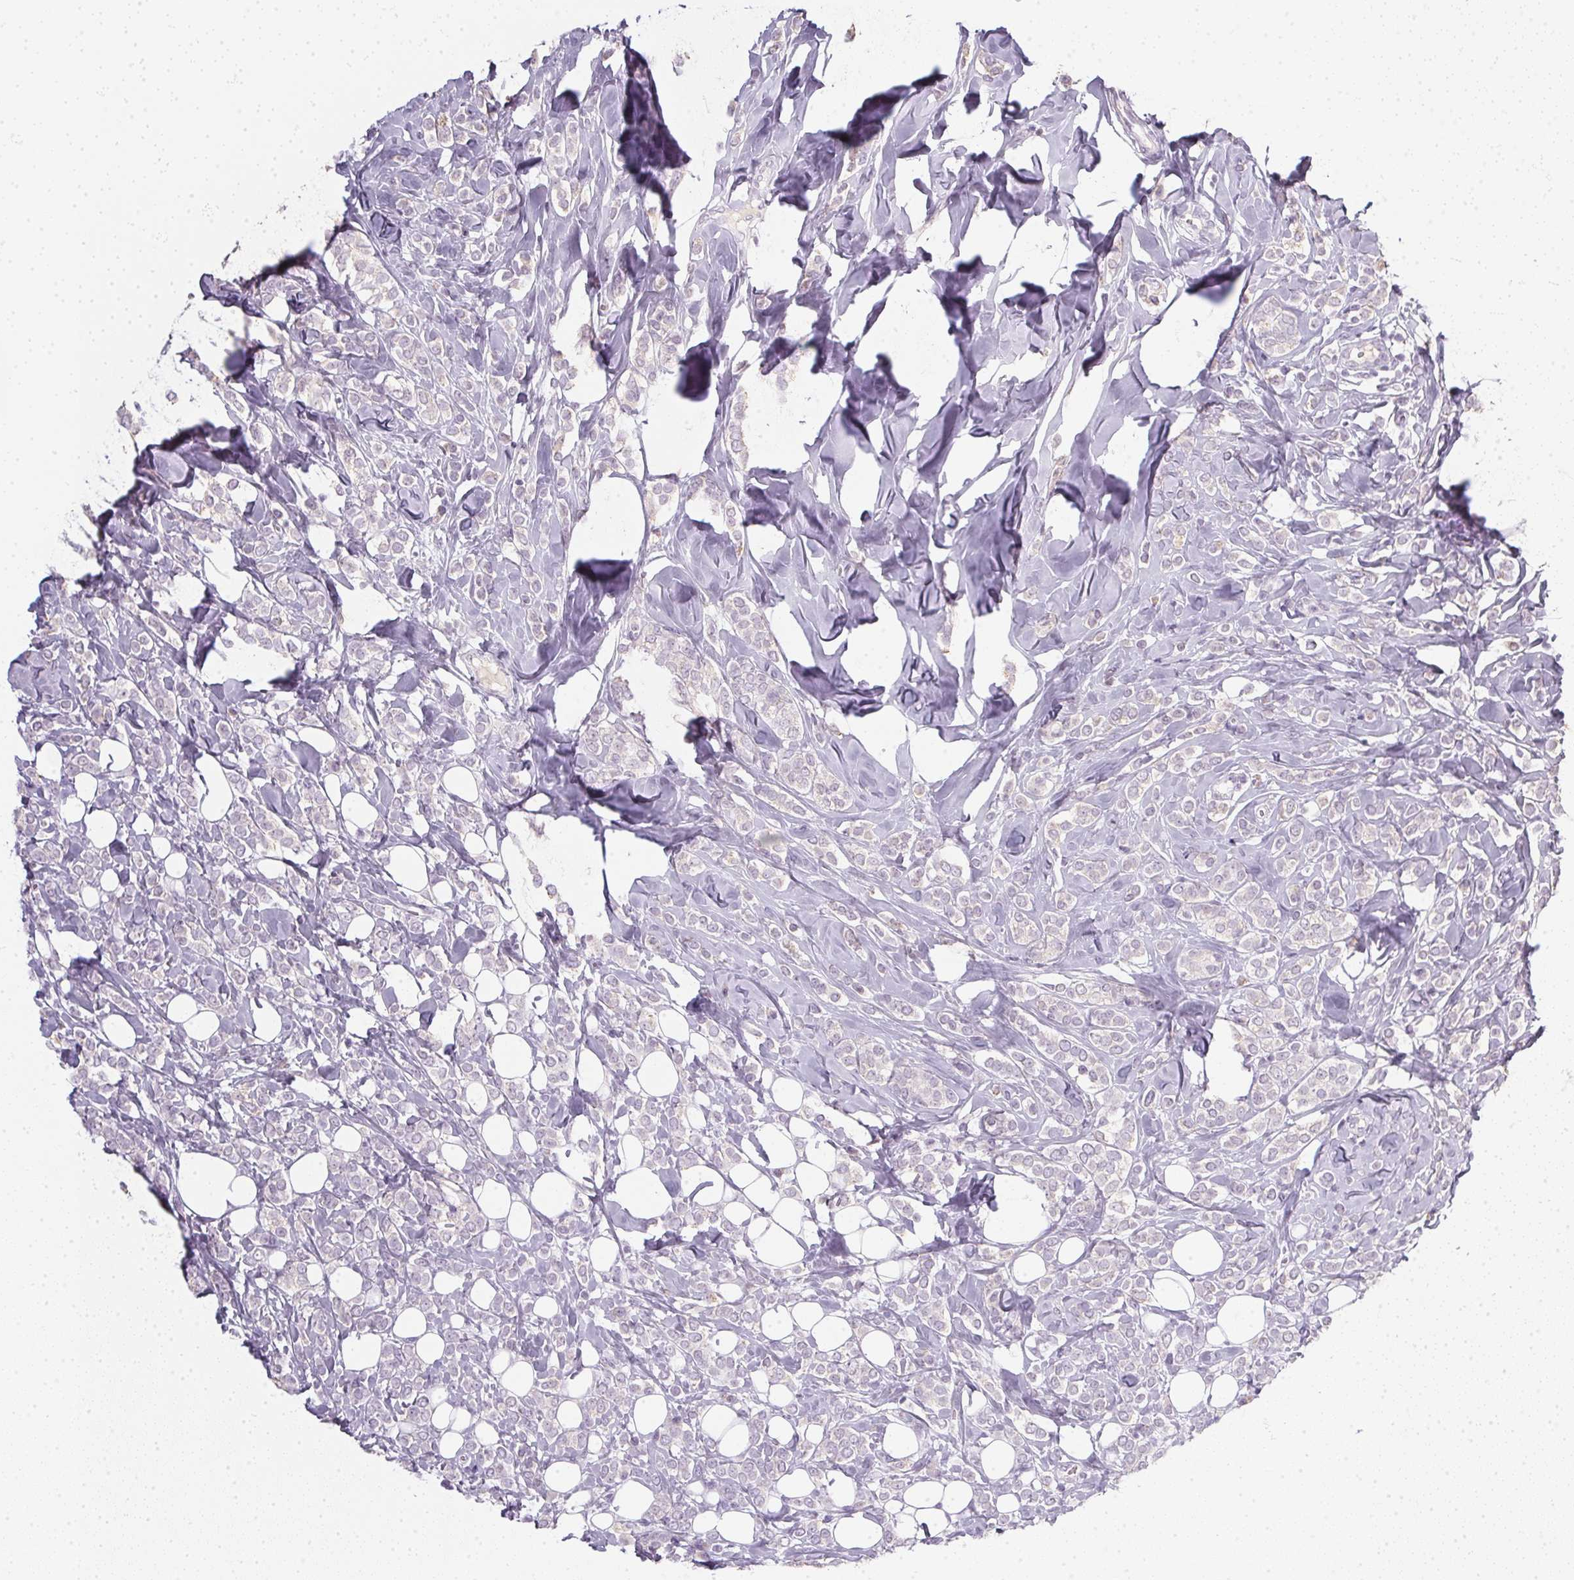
{"staining": {"intensity": "negative", "quantity": "none", "location": "none"}, "tissue": "breast cancer", "cell_type": "Tumor cells", "image_type": "cancer", "snomed": [{"axis": "morphology", "description": "Lobular carcinoma"}, {"axis": "topography", "description": "Breast"}], "caption": "Human breast cancer stained for a protein using IHC displays no staining in tumor cells.", "gene": "TMEM72", "patient": {"sex": "female", "age": 49}}